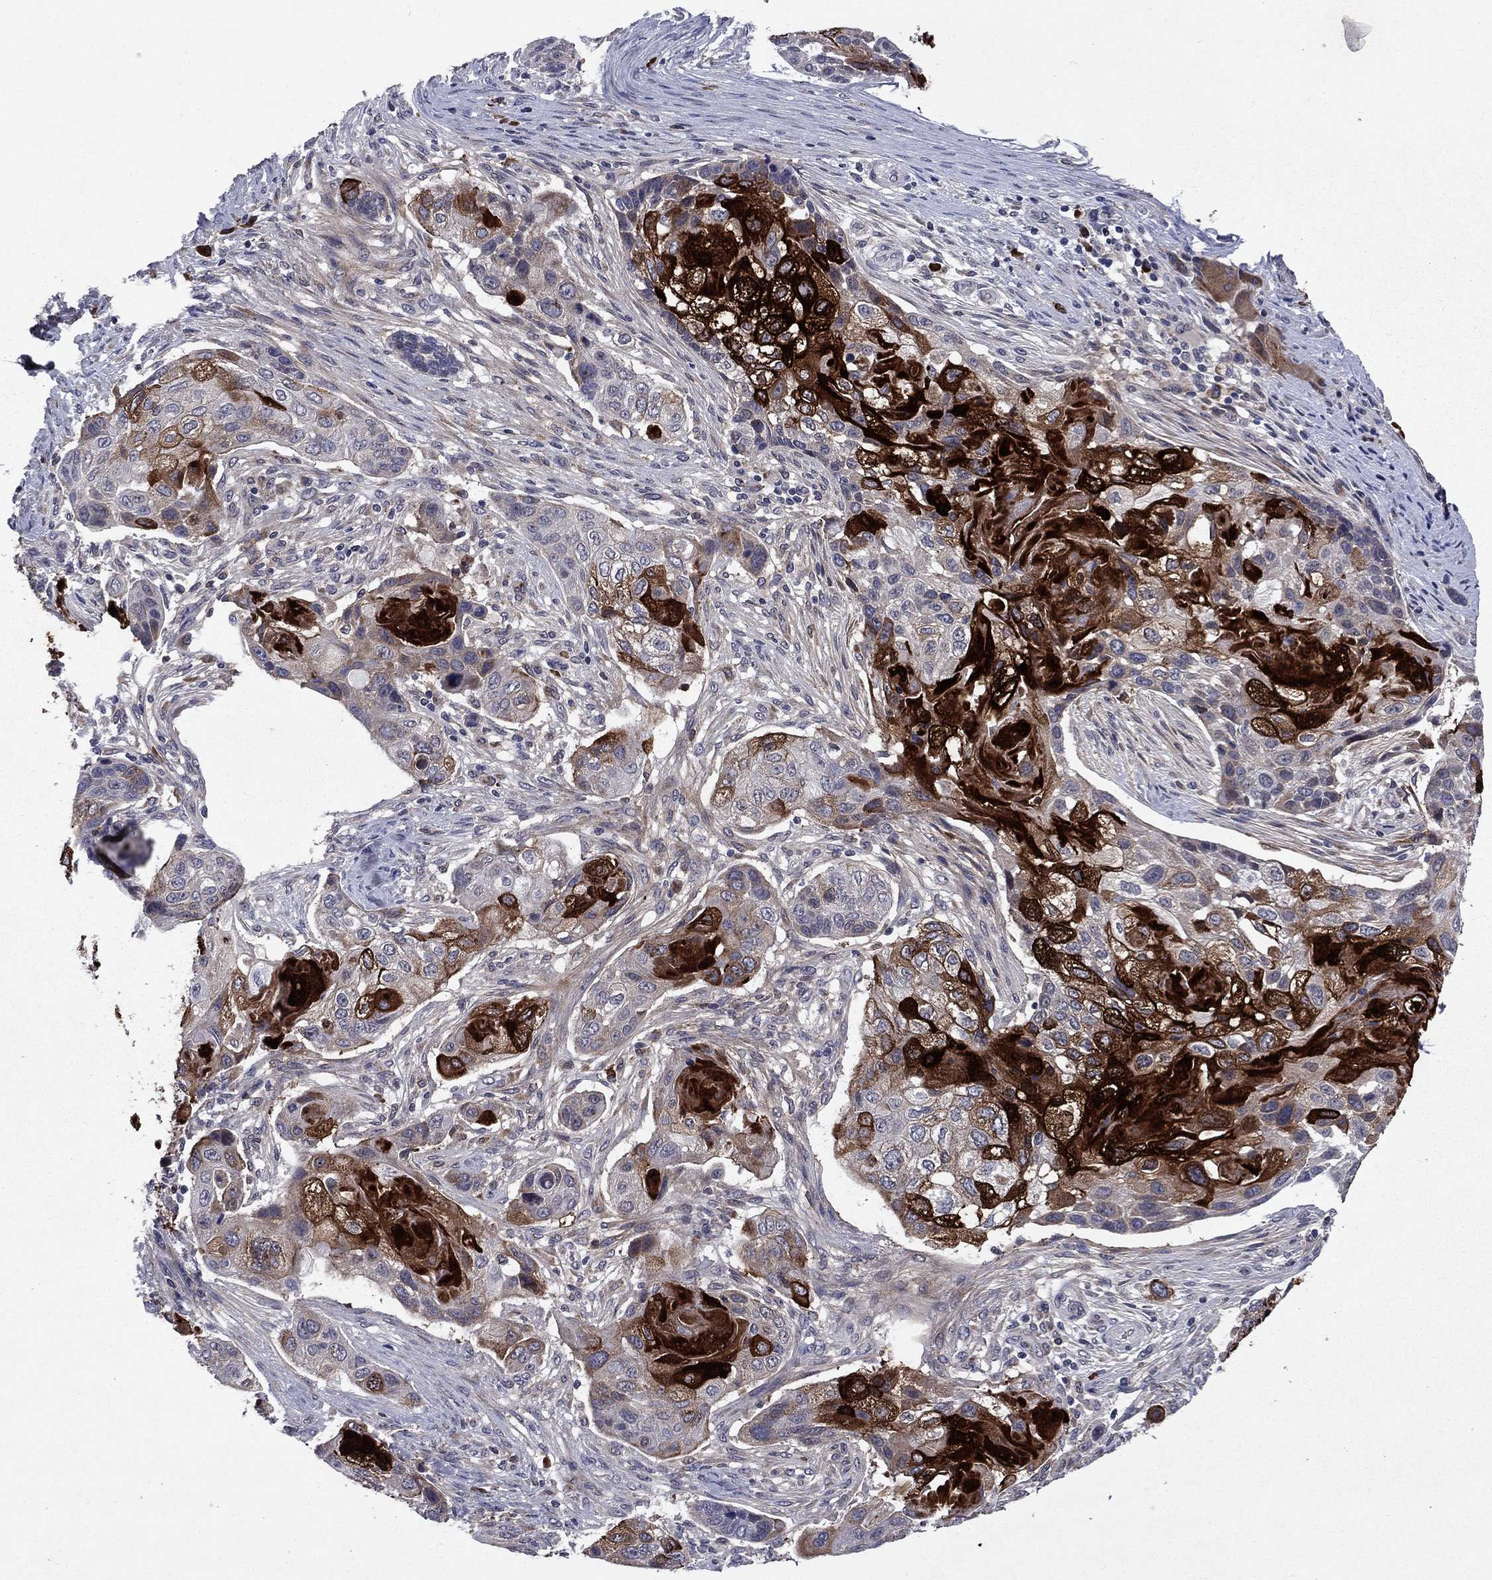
{"staining": {"intensity": "strong", "quantity": "25%-75%", "location": "cytoplasmic/membranous"}, "tissue": "lung cancer", "cell_type": "Tumor cells", "image_type": "cancer", "snomed": [{"axis": "morphology", "description": "Normal tissue, NOS"}, {"axis": "morphology", "description": "Squamous cell carcinoma, NOS"}, {"axis": "topography", "description": "Bronchus"}, {"axis": "topography", "description": "Lung"}], "caption": "A micrograph of human squamous cell carcinoma (lung) stained for a protein reveals strong cytoplasmic/membranous brown staining in tumor cells.", "gene": "ECM1", "patient": {"sex": "male", "age": 69}}